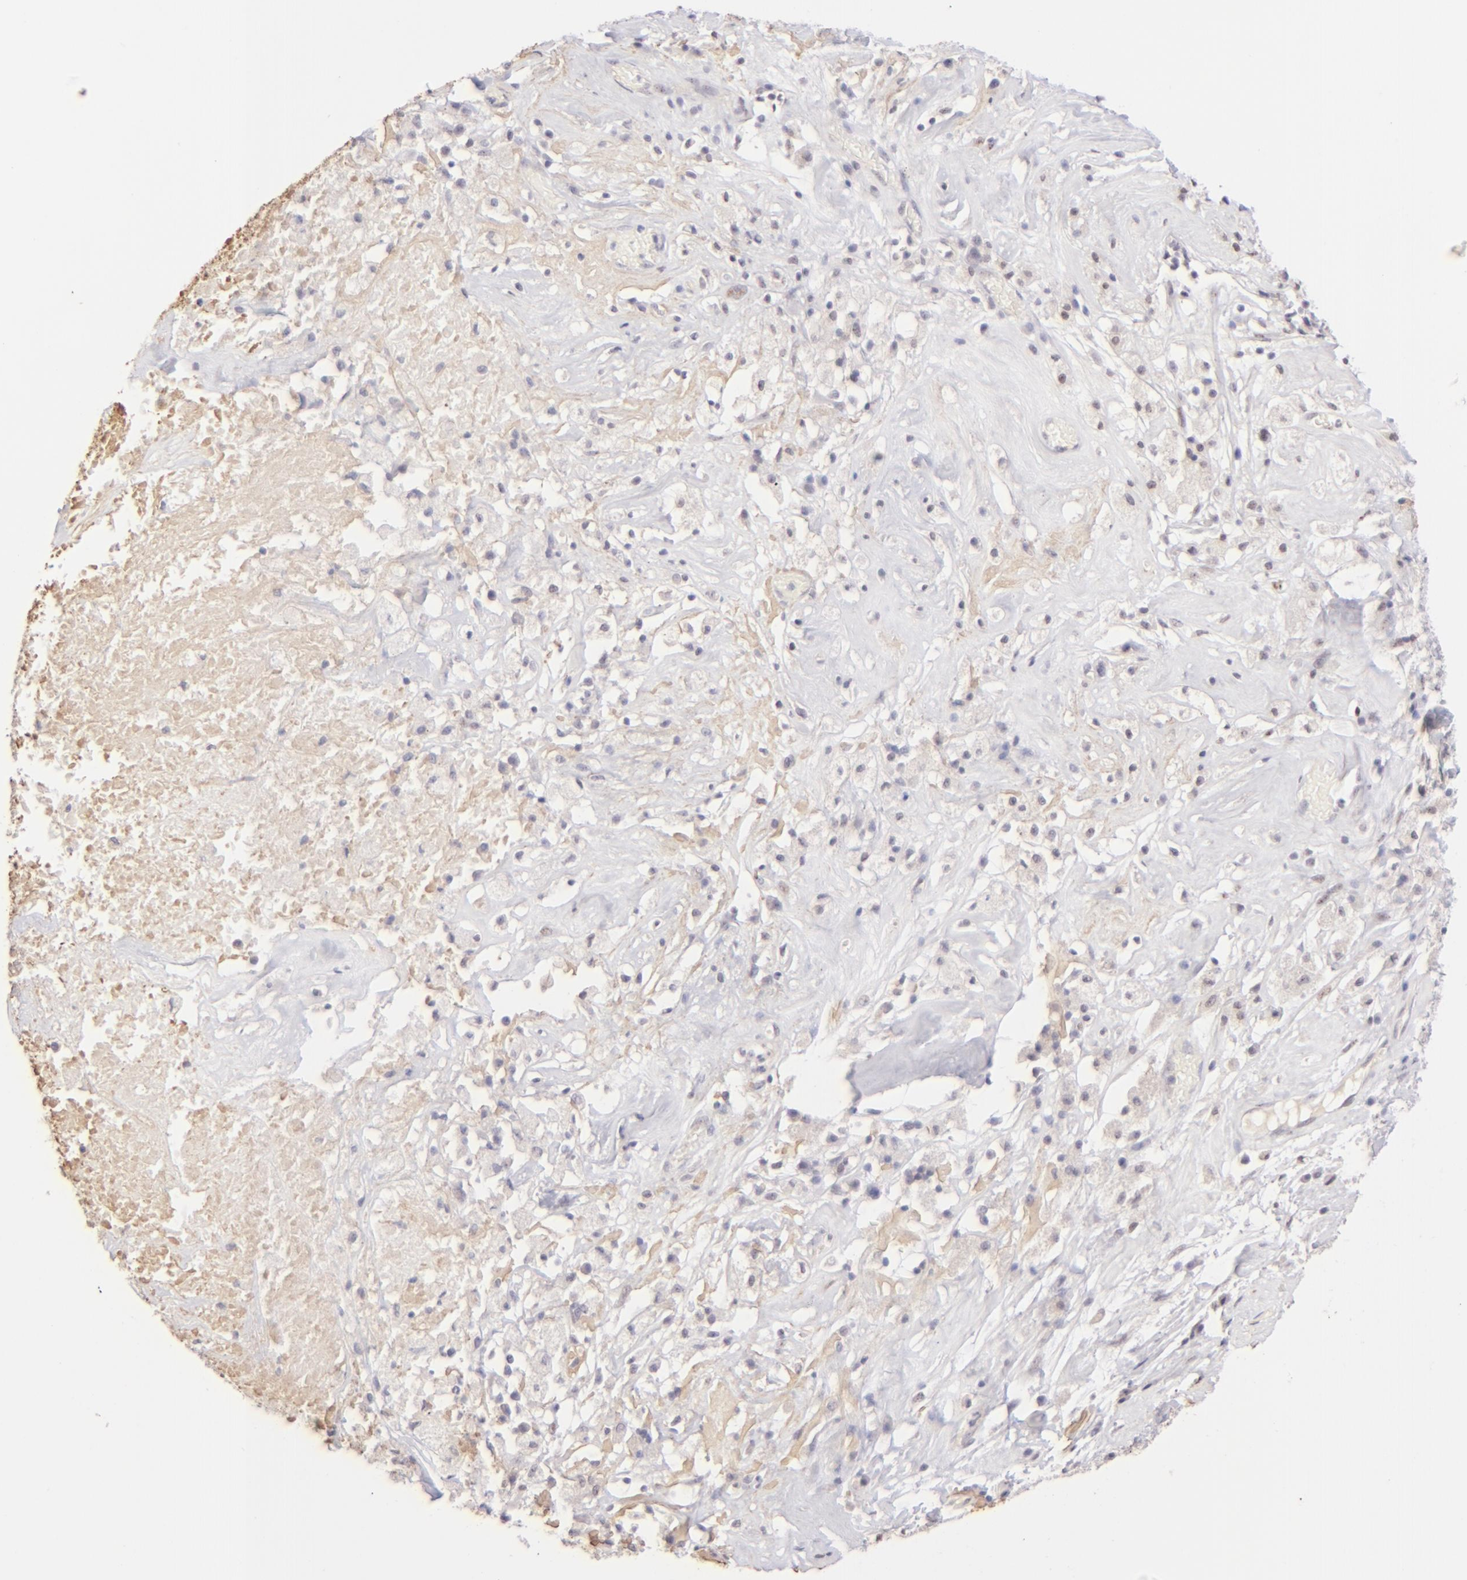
{"staining": {"intensity": "negative", "quantity": "none", "location": "none"}, "tissue": "ovarian cancer", "cell_type": "Tumor cells", "image_type": "cancer", "snomed": [{"axis": "morphology", "description": "Normal tissue, NOS"}, {"axis": "morphology", "description": "Cystadenocarcinoma, serous, NOS"}, {"axis": "topography", "description": "Ovary"}], "caption": "The photomicrograph demonstrates no staining of tumor cells in ovarian cancer (serous cystadenocarcinoma).", "gene": "MAGEA1", "patient": {"sex": "female", "age": 62}}